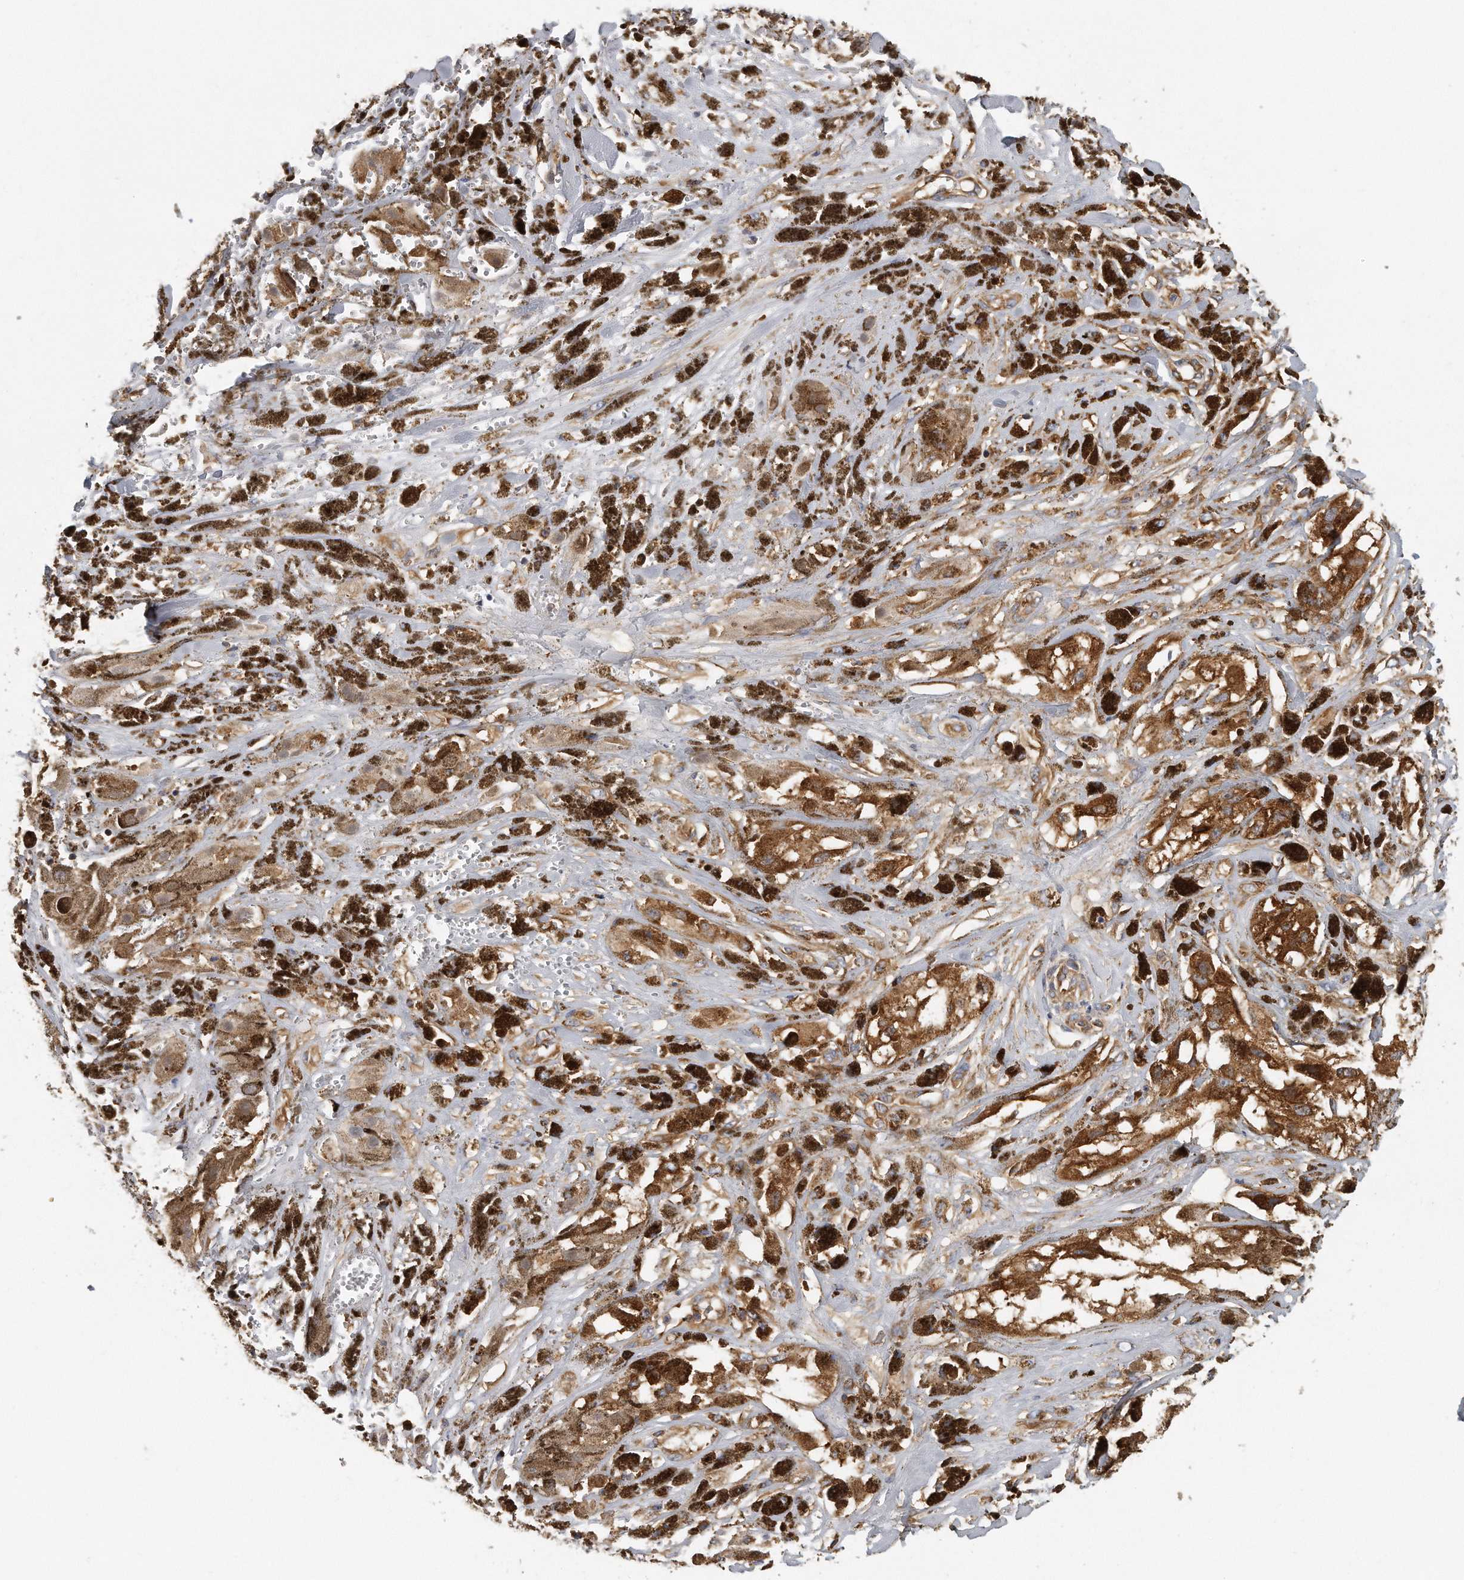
{"staining": {"intensity": "strong", "quantity": ">75%", "location": "cytoplasmic/membranous"}, "tissue": "melanoma", "cell_type": "Tumor cells", "image_type": "cancer", "snomed": [{"axis": "morphology", "description": "Malignant melanoma, NOS"}, {"axis": "topography", "description": "Skin"}], "caption": "Malignant melanoma was stained to show a protein in brown. There is high levels of strong cytoplasmic/membranous expression in about >75% of tumor cells. The staining was performed using DAB (3,3'-diaminobenzidine) to visualize the protein expression in brown, while the nuclei were stained in blue with hematoxylin (Magnification: 20x).", "gene": "EIF3I", "patient": {"sex": "male", "age": 88}}